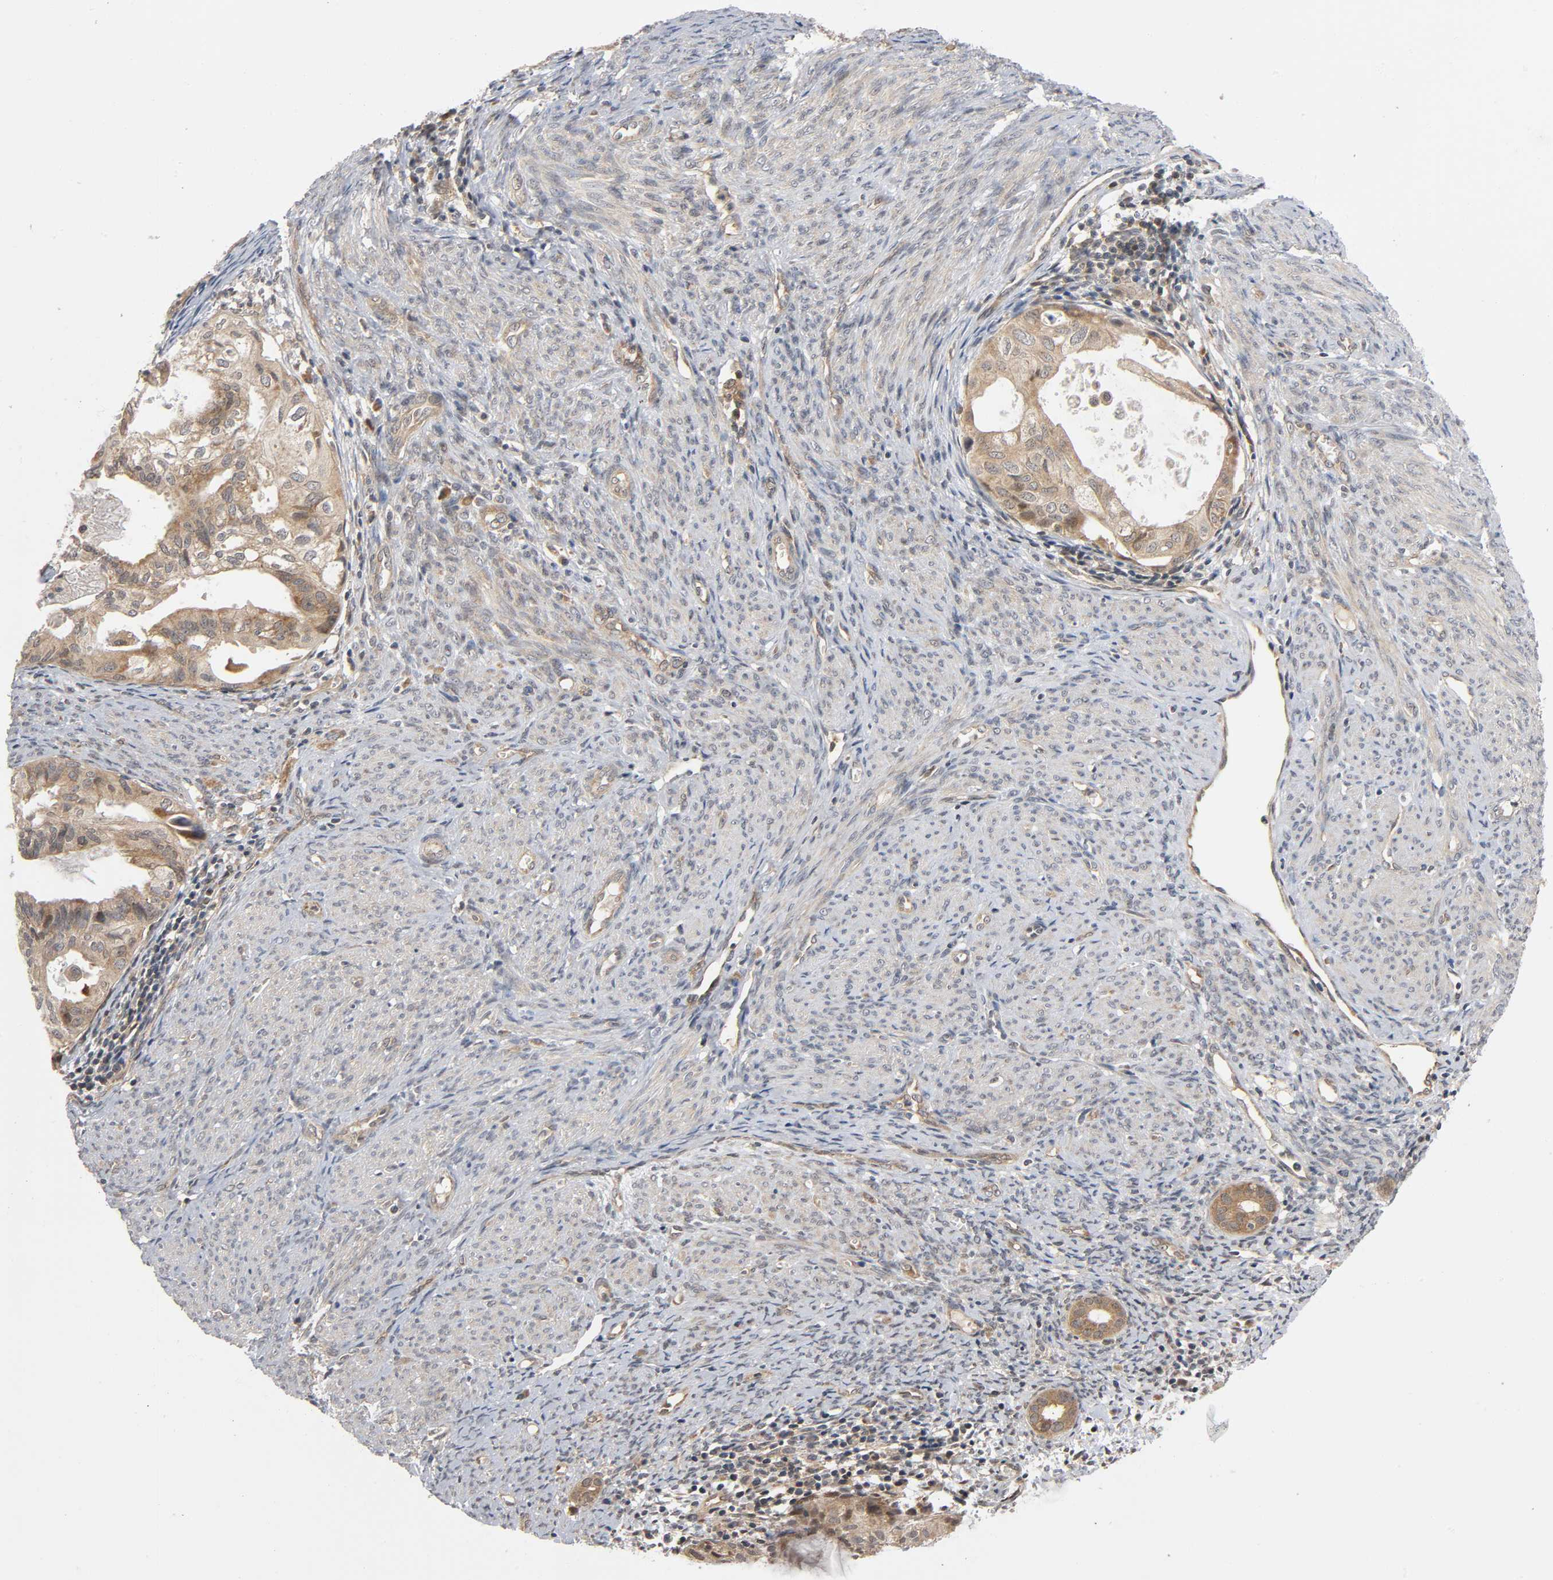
{"staining": {"intensity": "moderate", "quantity": ">75%", "location": "cytoplasmic/membranous"}, "tissue": "cervical cancer", "cell_type": "Tumor cells", "image_type": "cancer", "snomed": [{"axis": "morphology", "description": "Normal tissue, NOS"}, {"axis": "morphology", "description": "Adenocarcinoma, NOS"}, {"axis": "topography", "description": "Cervix"}, {"axis": "topography", "description": "Endometrium"}], "caption": "A photomicrograph of cervical cancer (adenocarcinoma) stained for a protein demonstrates moderate cytoplasmic/membranous brown staining in tumor cells. (brown staining indicates protein expression, while blue staining denotes nuclei).", "gene": "MAPK8", "patient": {"sex": "female", "age": 86}}